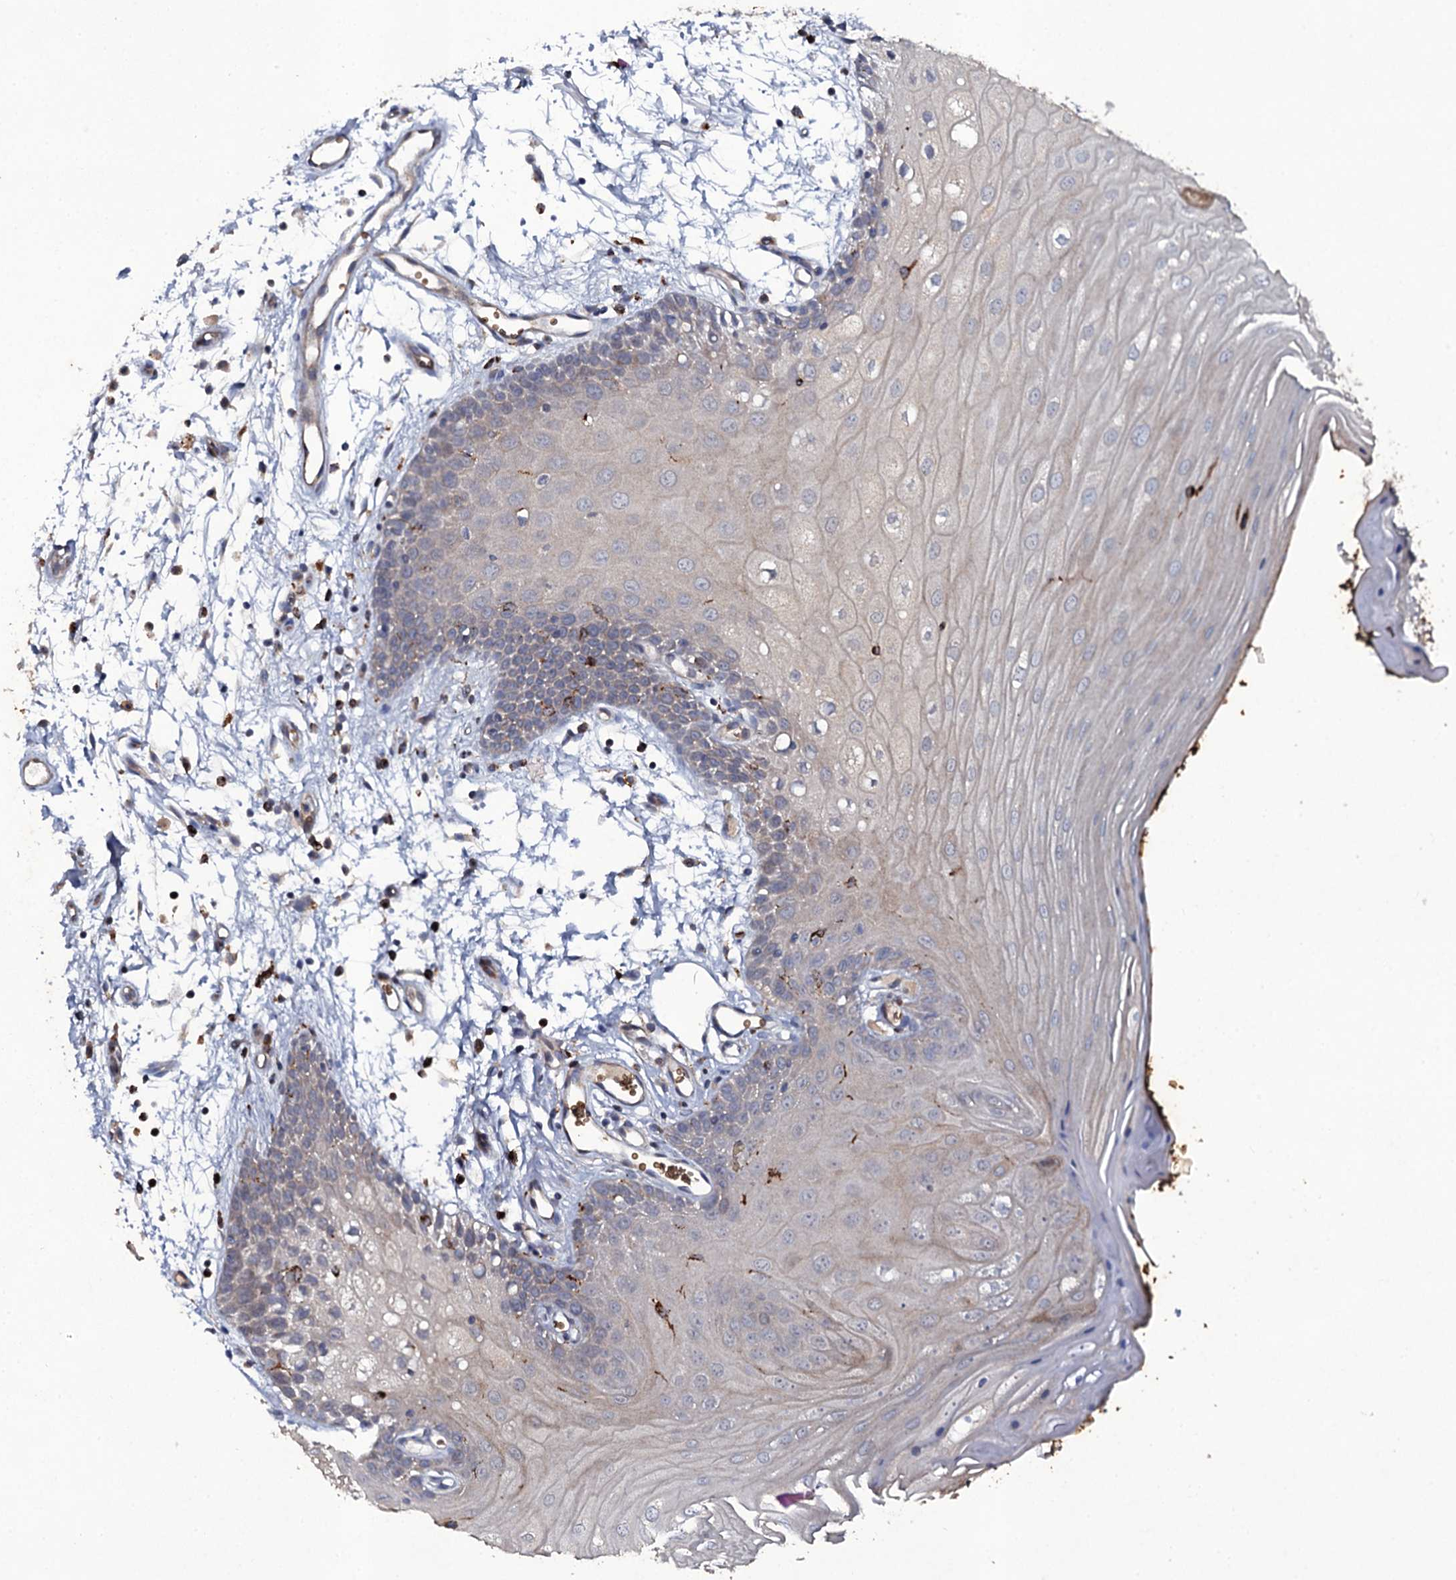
{"staining": {"intensity": "weak", "quantity": "<25%", "location": "cytoplasmic/membranous"}, "tissue": "oral mucosa", "cell_type": "Squamous epithelial cells", "image_type": "normal", "snomed": [{"axis": "morphology", "description": "Normal tissue, NOS"}, {"axis": "topography", "description": "Oral tissue"}, {"axis": "topography", "description": "Tounge, NOS"}], "caption": "Immunohistochemistry (IHC) image of normal human oral mucosa stained for a protein (brown), which demonstrates no staining in squamous epithelial cells. The staining was performed using DAB (3,3'-diaminobenzidine) to visualize the protein expression in brown, while the nuclei were stained in blue with hematoxylin (Magnification: 20x).", "gene": "LRRC28", "patient": {"sex": "female", "age": 73}}